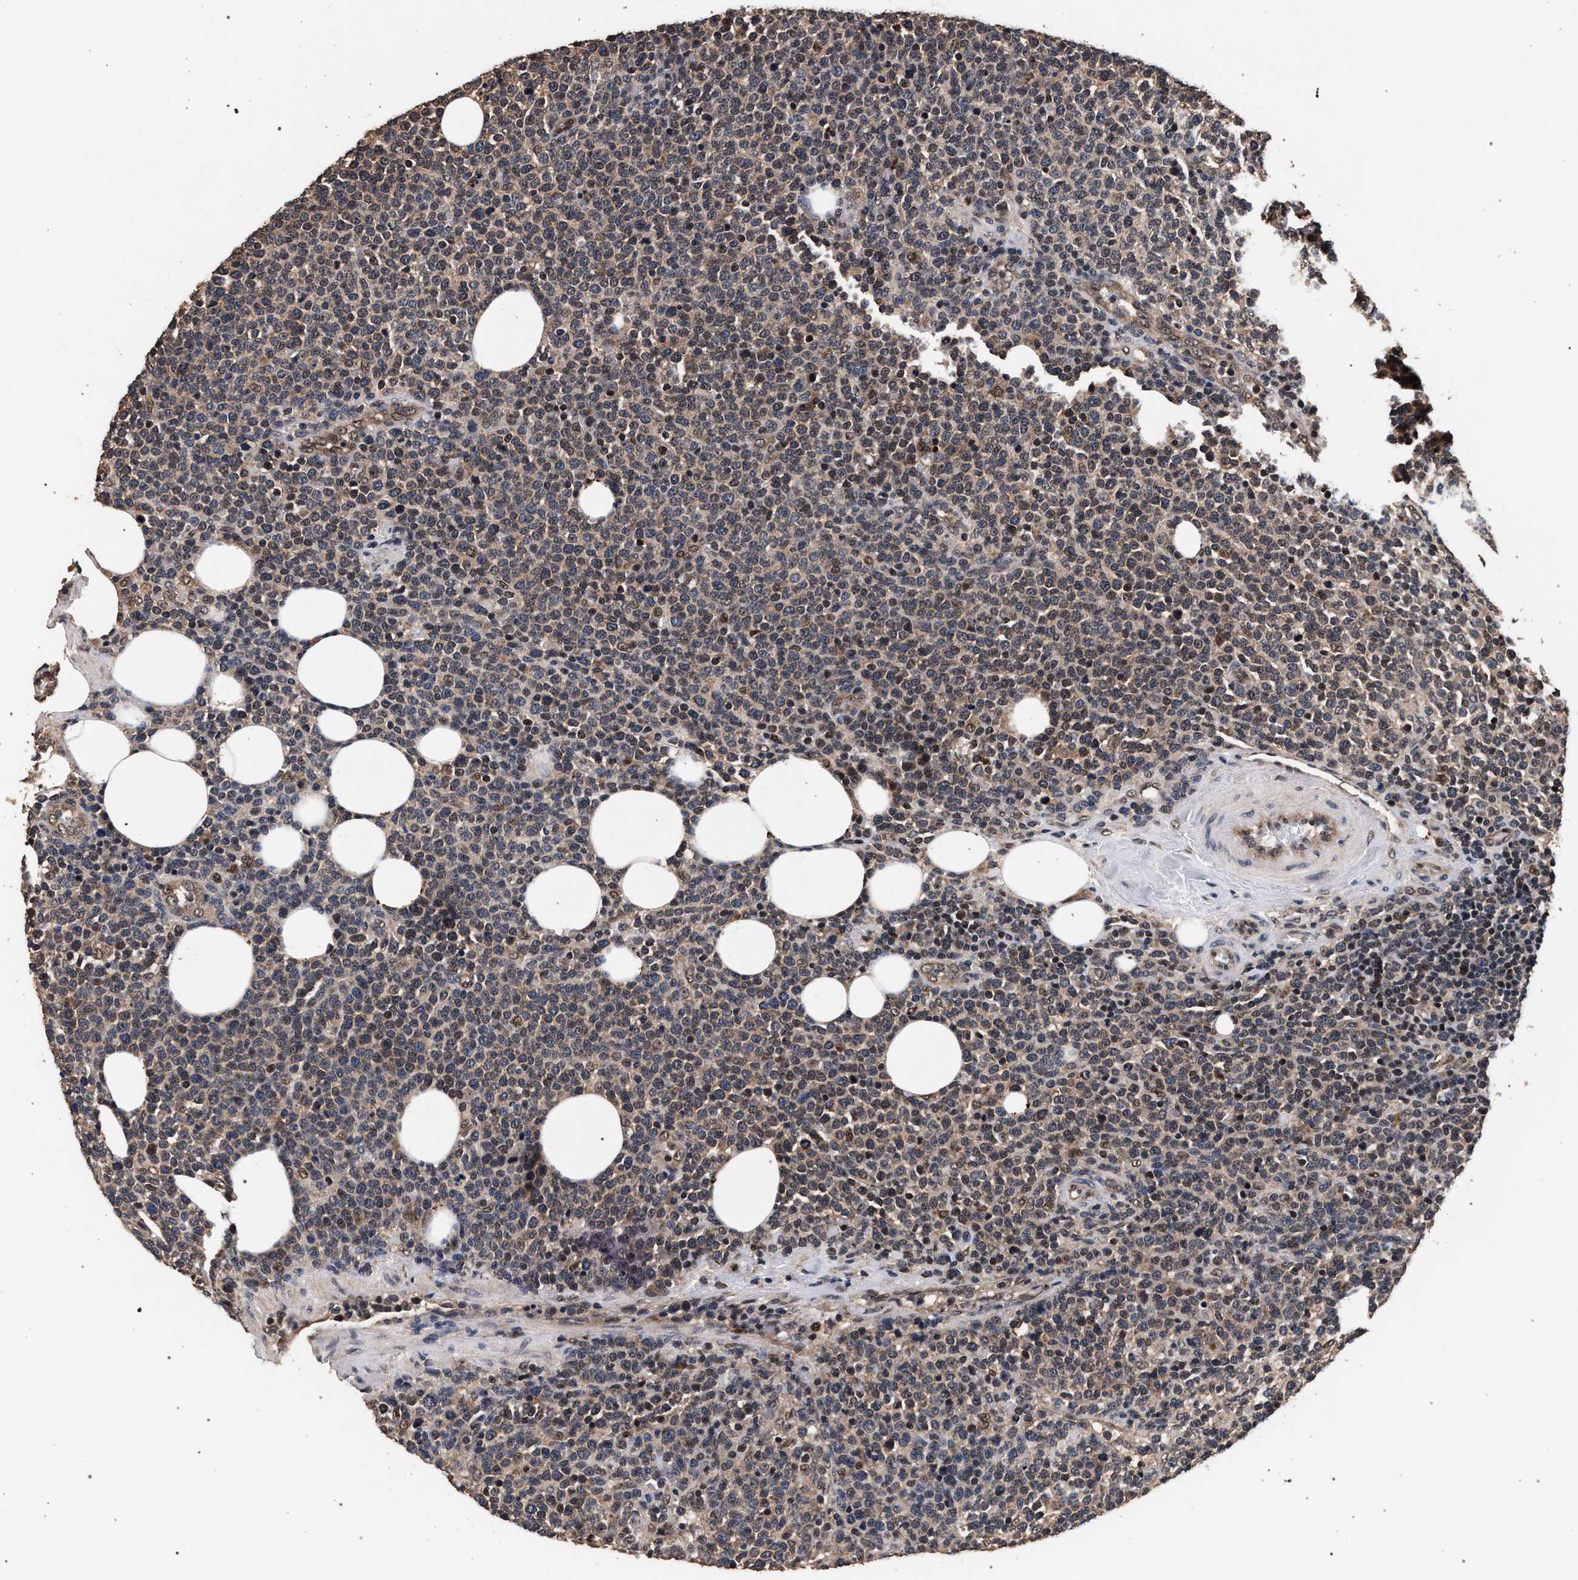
{"staining": {"intensity": "moderate", "quantity": "25%-75%", "location": "cytoplasmic/membranous,nuclear"}, "tissue": "lymphoma", "cell_type": "Tumor cells", "image_type": "cancer", "snomed": [{"axis": "morphology", "description": "Malignant lymphoma, non-Hodgkin's type, High grade"}, {"axis": "topography", "description": "Lymph node"}], "caption": "Tumor cells demonstrate medium levels of moderate cytoplasmic/membranous and nuclear expression in about 25%-75% of cells in human high-grade malignant lymphoma, non-Hodgkin's type.", "gene": "ACOX1", "patient": {"sex": "male", "age": 61}}